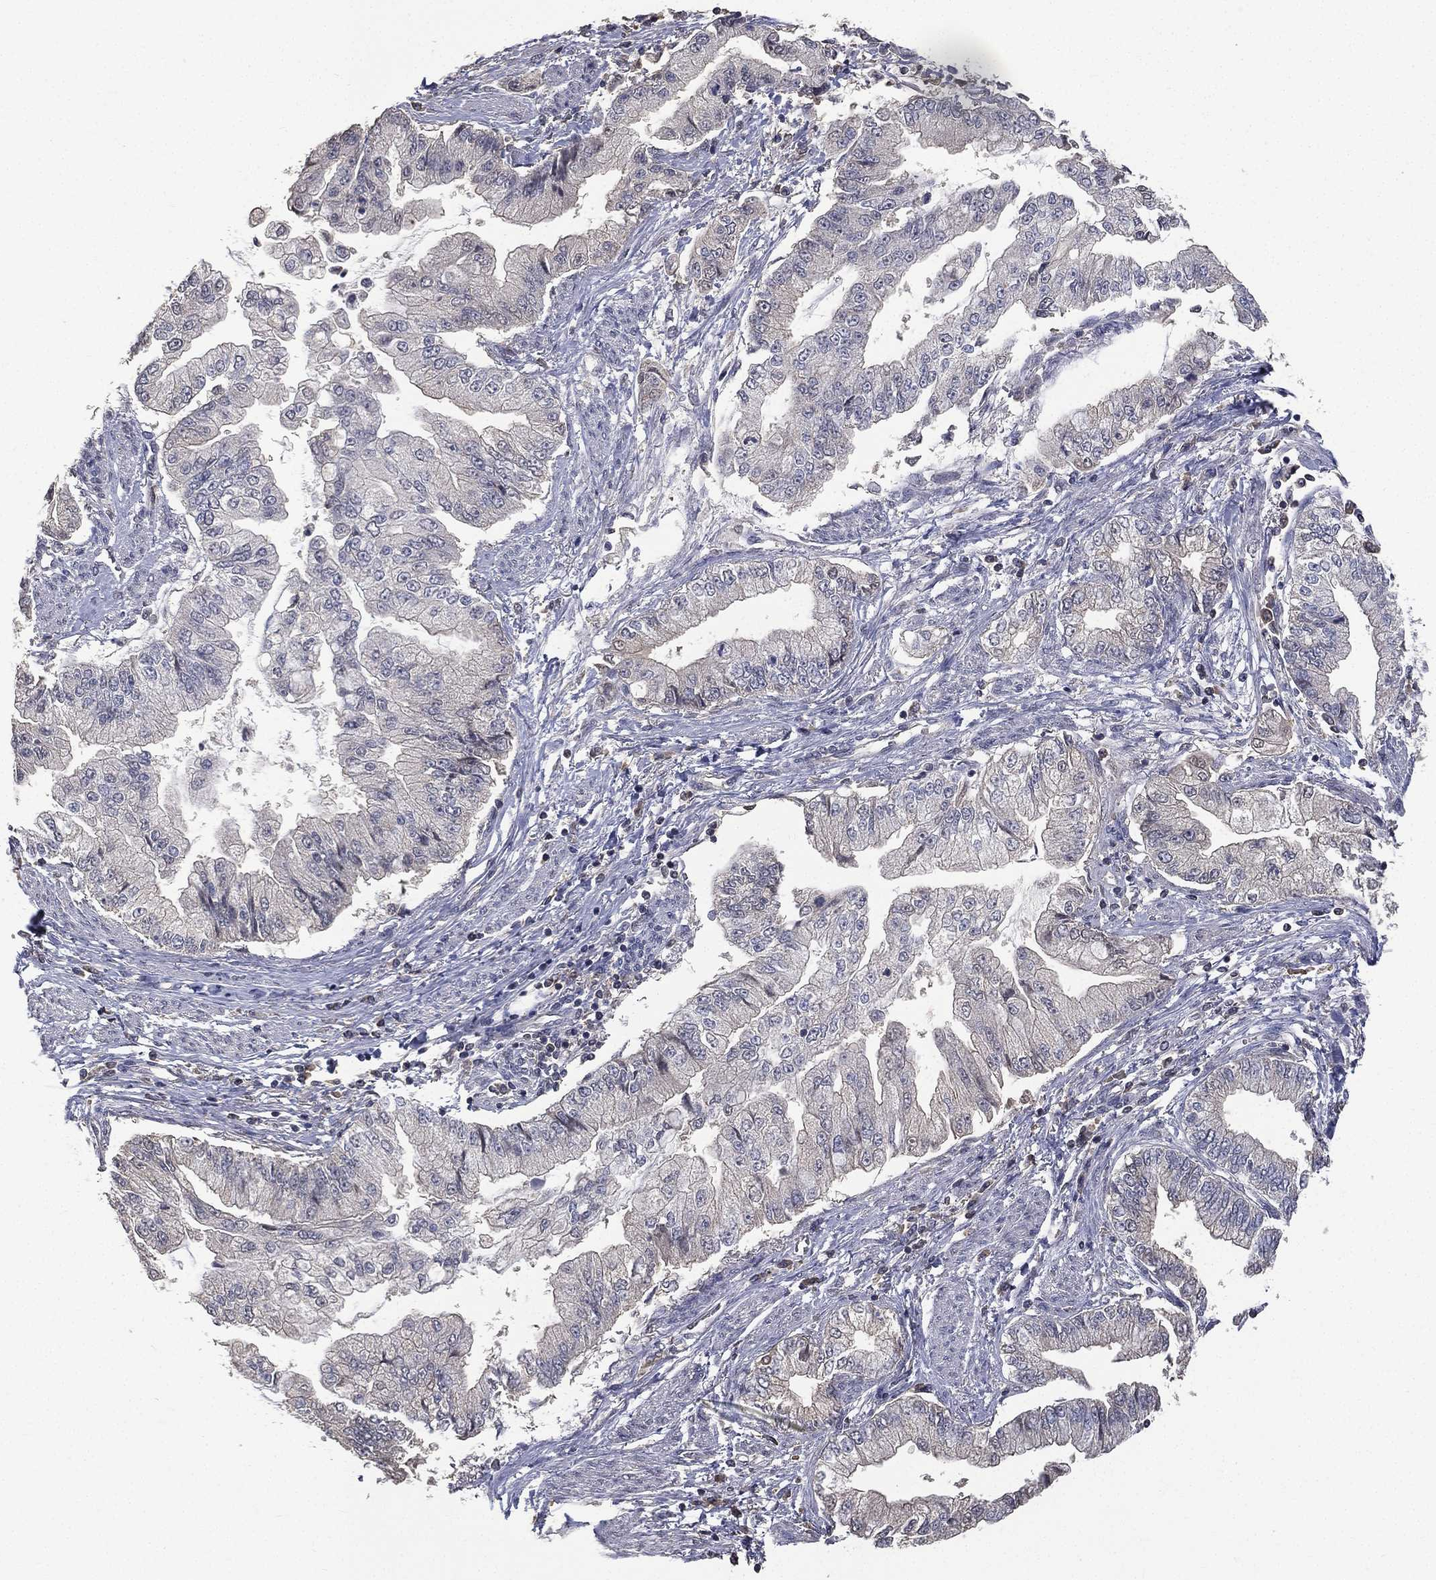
{"staining": {"intensity": "negative", "quantity": "none", "location": "none"}, "tissue": "stomach cancer", "cell_type": "Tumor cells", "image_type": "cancer", "snomed": [{"axis": "morphology", "description": "Adenocarcinoma, NOS"}, {"axis": "topography", "description": "Stomach, upper"}], "caption": "Immunohistochemical staining of human stomach cancer (adenocarcinoma) displays no significant expression in tumor cells. The staining is performed using DAB (3,3'-diaminobenzidine) brown chromogen with nuclei counter-stained in using hematoxylin.", "gene": "SNAP25", "patient": {"sex": "female", "age": 74}}